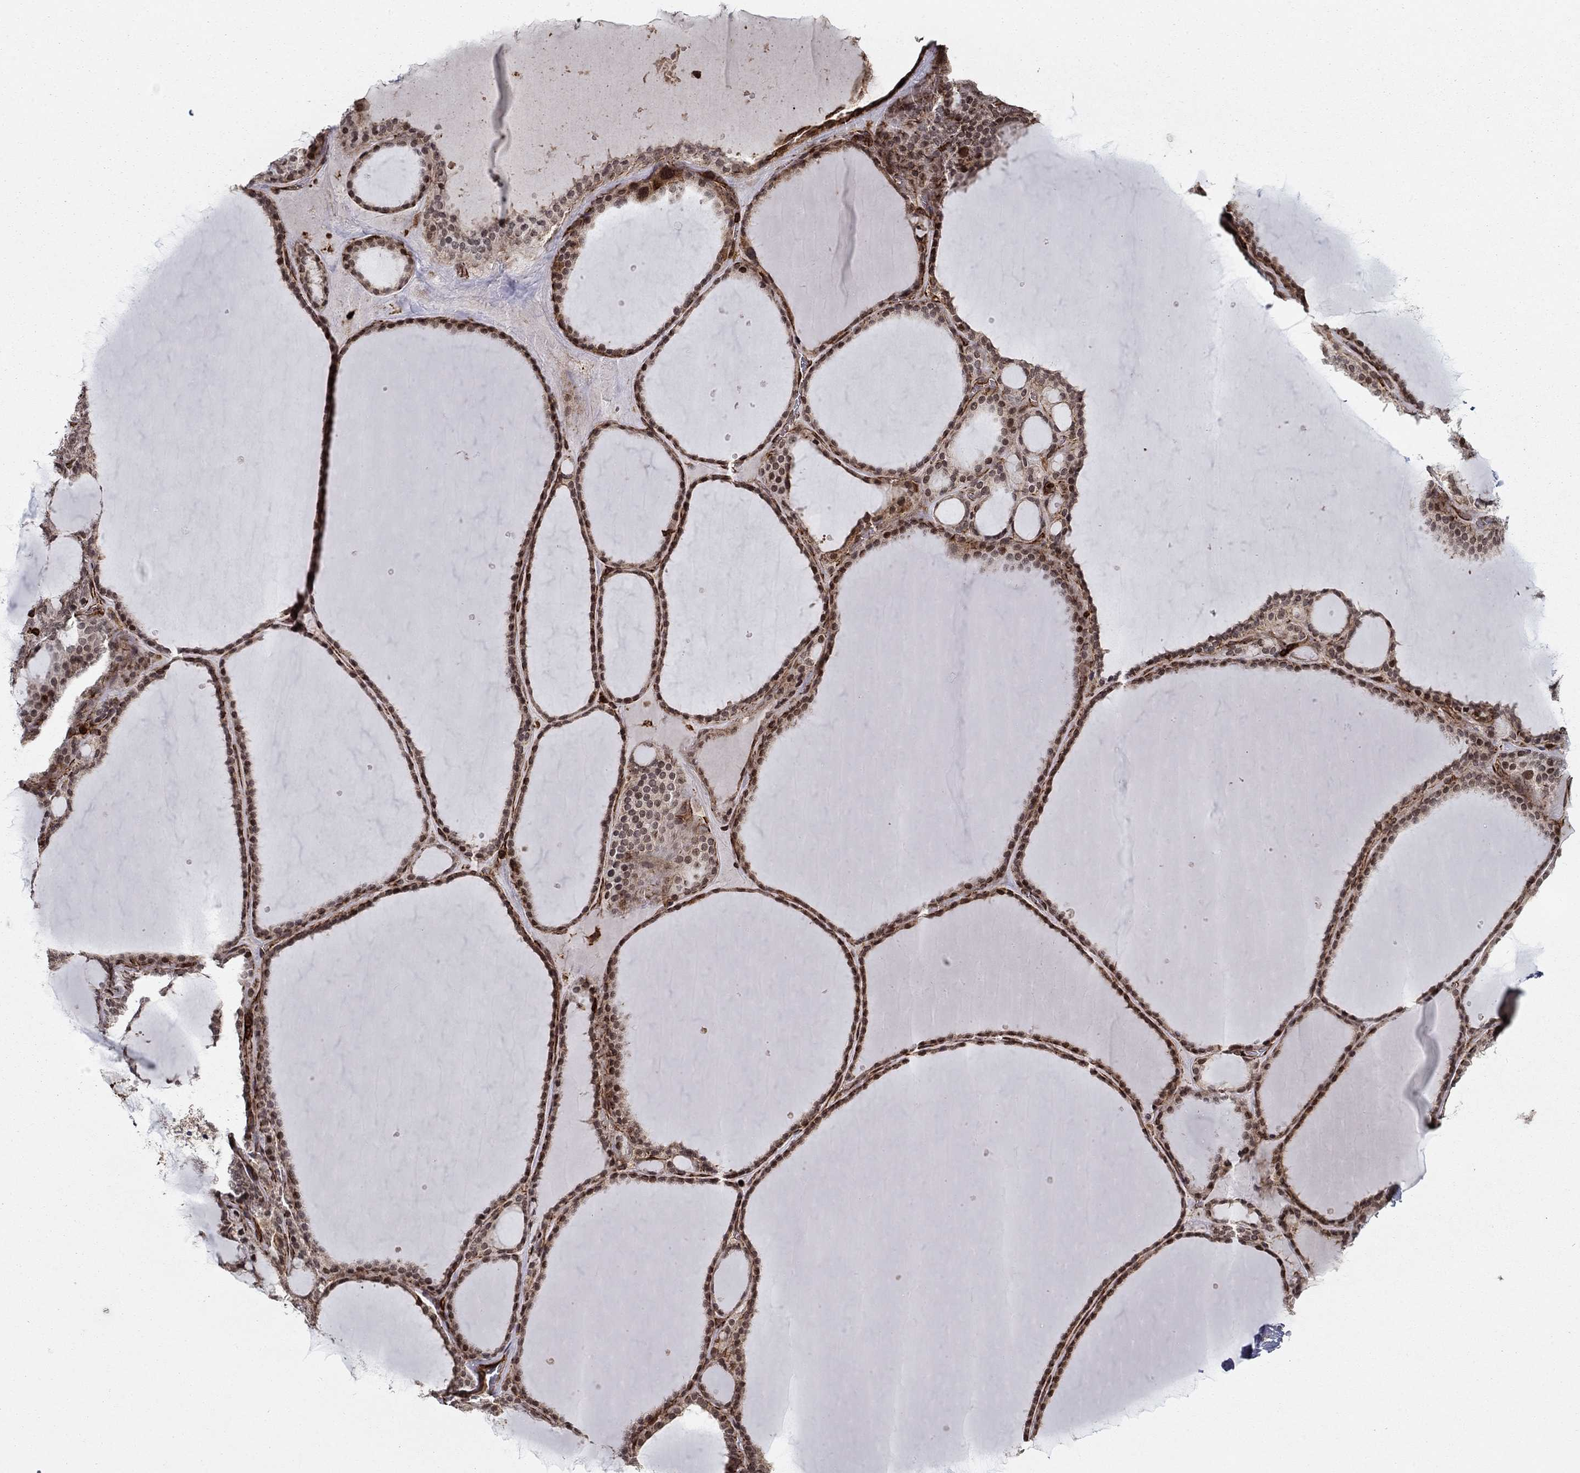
{"staining": {"intensity": "strong", "quantity": ">75%", "location": "cytoplasmic/membranous,nuclear"}, "tissue": "thyroid gland", "cell_type": "Glandular cells", "image_type": "normal", "snomed": [{"axis": "morphology", "description": "Normal tissue, NOS"}, {"axis": "topography", "description": "Thyroid gland"}], "caption": "This is an image of immunohistochemistry (IHC) staining of unremarkable thyroid gland, which shows strong staining in the cytoplasmic/membranous,nuclear of glandular cells.", "gene": "ADM", "patient": {"sex": "male", "age": 63}}